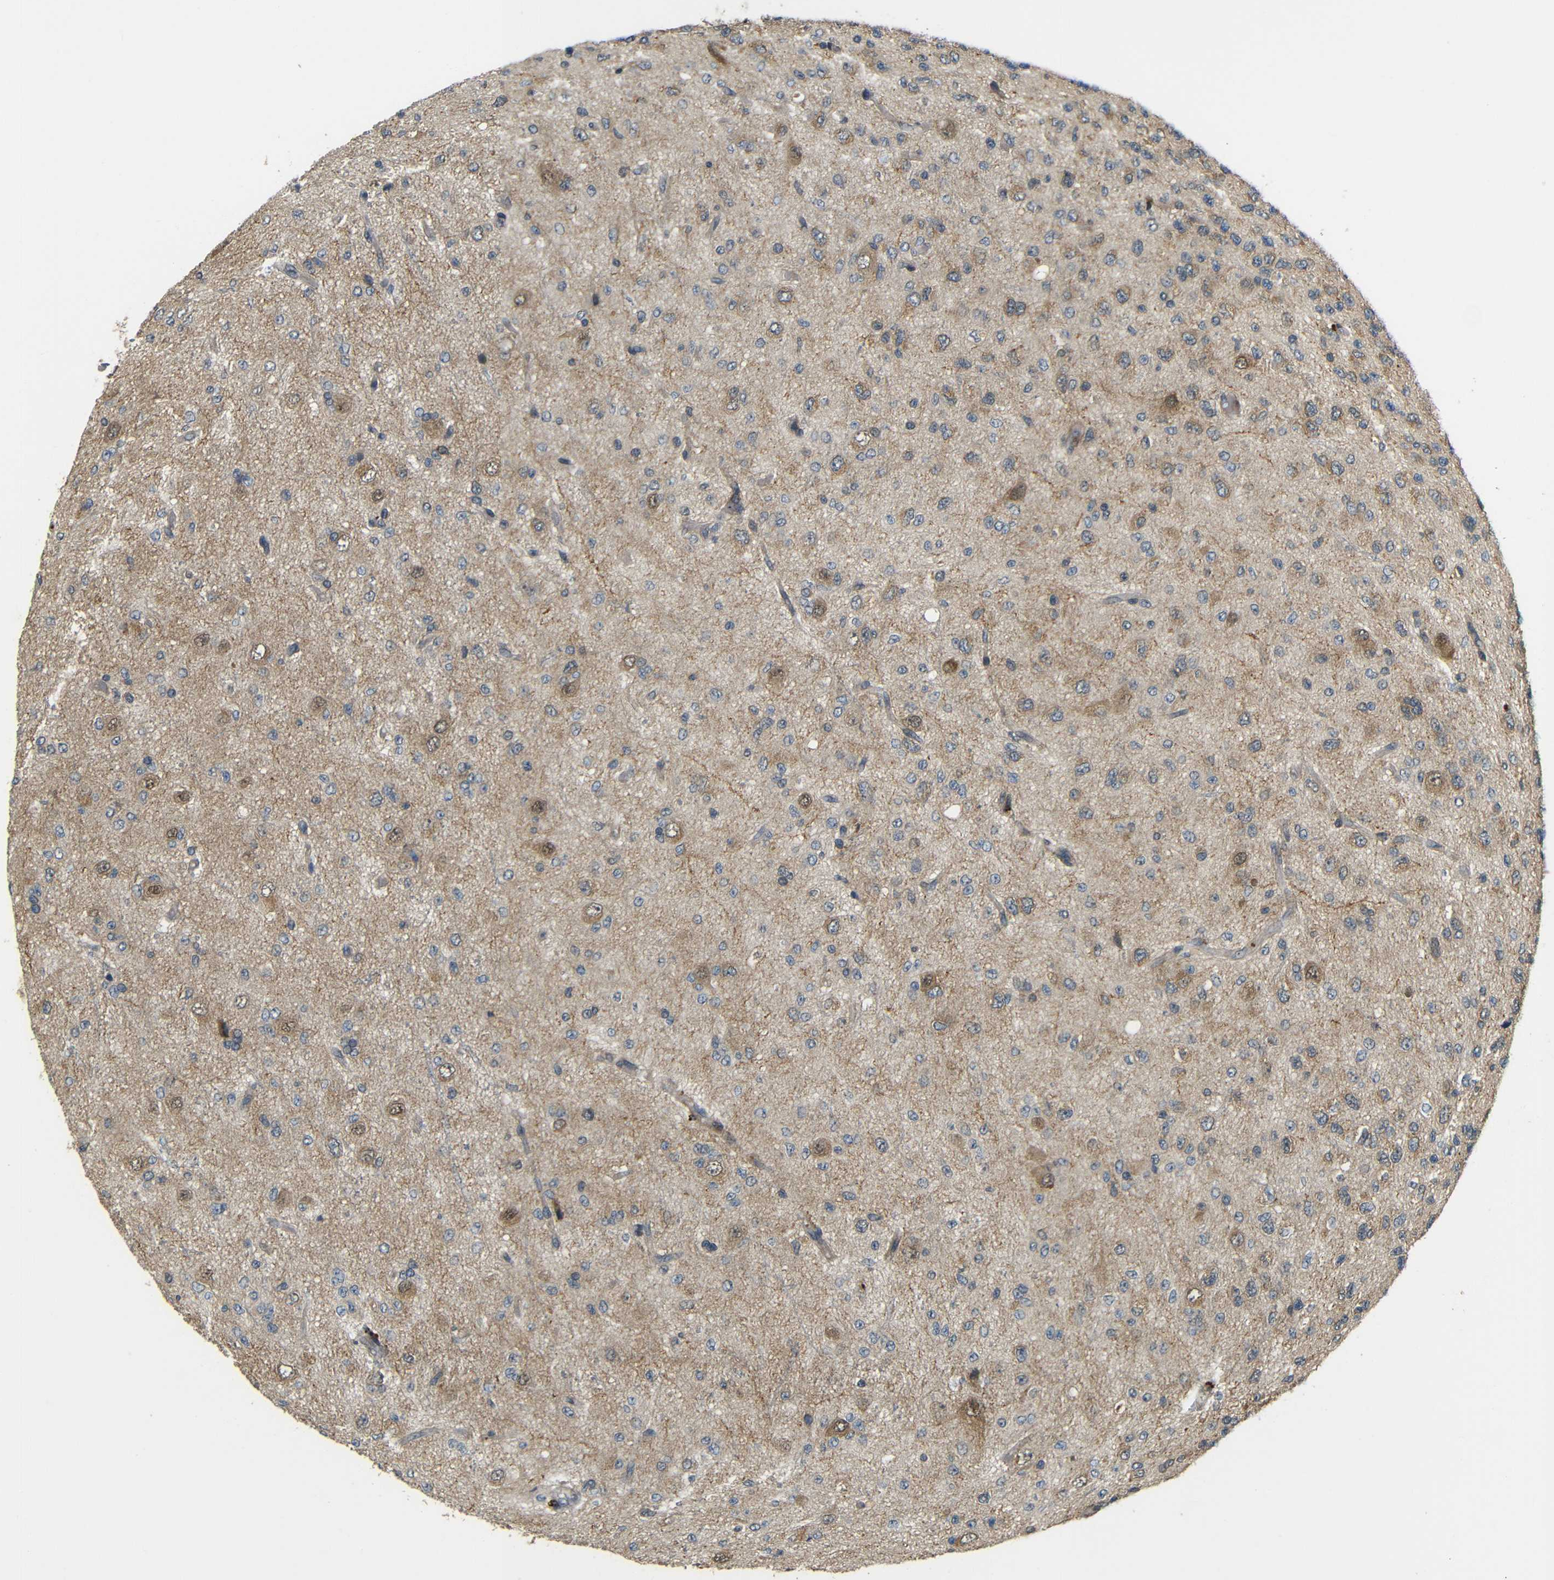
{"staining": {"intensity": "weak", "quantity": "25%-75%", "location": "cytoplasmic/membranous"}, "tissue": "glioma", "cell_type": "Tumor cells", "image_type": "cancer", "snomed": [{"axis": "morphology", "description": "Glioma, malignant, High grade"}, {"axis": "topography", "description": "pancreas cauda"}], "caption": "The photomicrograph shows immunohistochemical staining of glioma. There is weak cytoplasmic/membranous expression is present in approximately 25%-75% of tumor cells. The protein of interest is shown in brown color, while the nuclei are stained blue.", "gene": "EPHB2", "patient": {"sex": "male", "age": 60}}